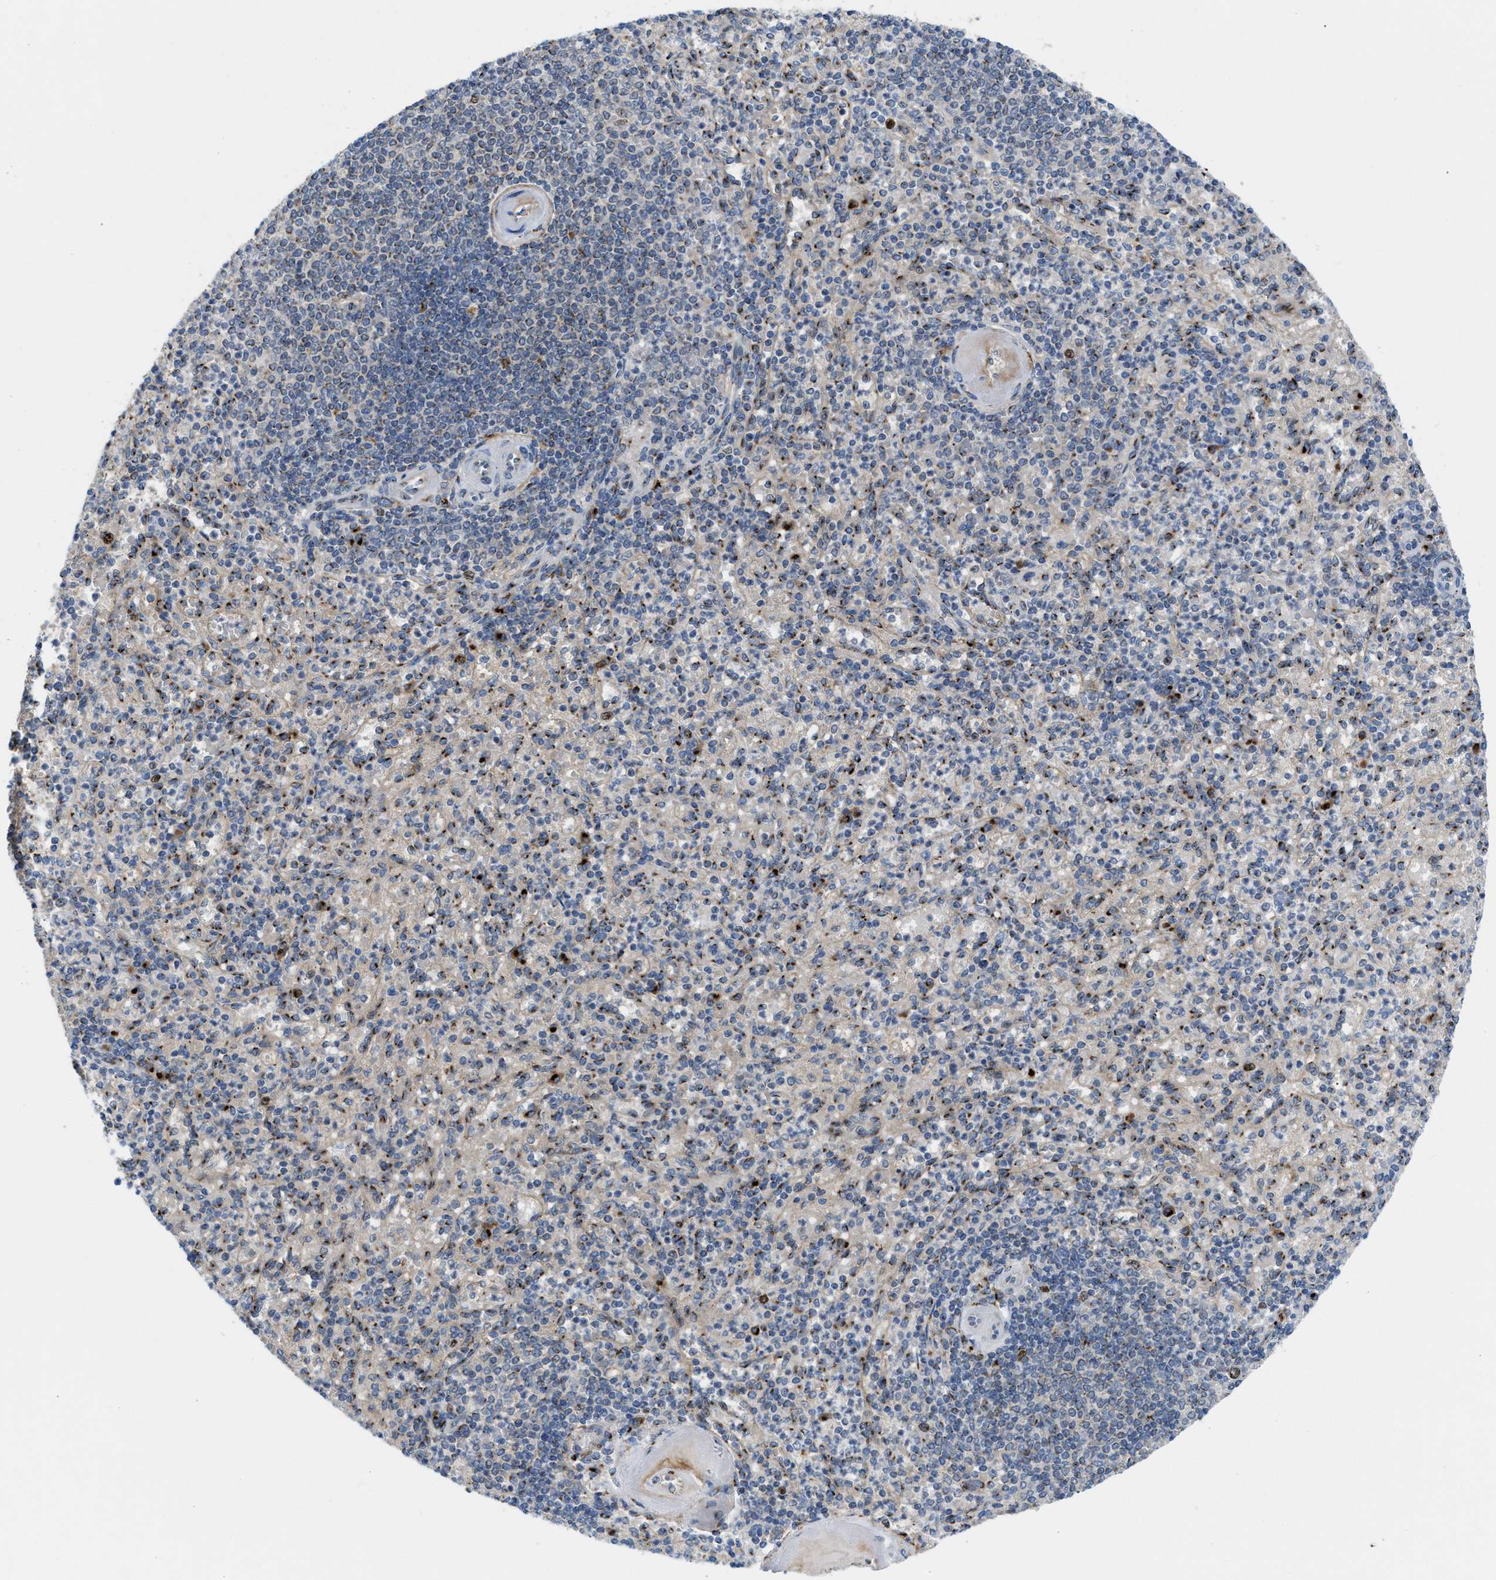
{"staining": {"intensity": "moderate", "quantity": "25%-75%", "location": "cytoplasmic/membranous"}, "tissue": "spleen", "cell_type": "Cells in red pulp", "image_type": "normal", "snomed": [{"axis": "morphology", "description": "Normal tissue, NOS"}, {"axis": "topography", "description": "Spleen"}], "caption": "A high-resolution photomicrograph shows IHC staining of unremarkable spleen, which exhibits moderate cytoplasmic/membranous expression in about 25%-75% of cells in red pulp.", "gene": "SLC38A10", "patient": {"sex": "female", "age": 74}}